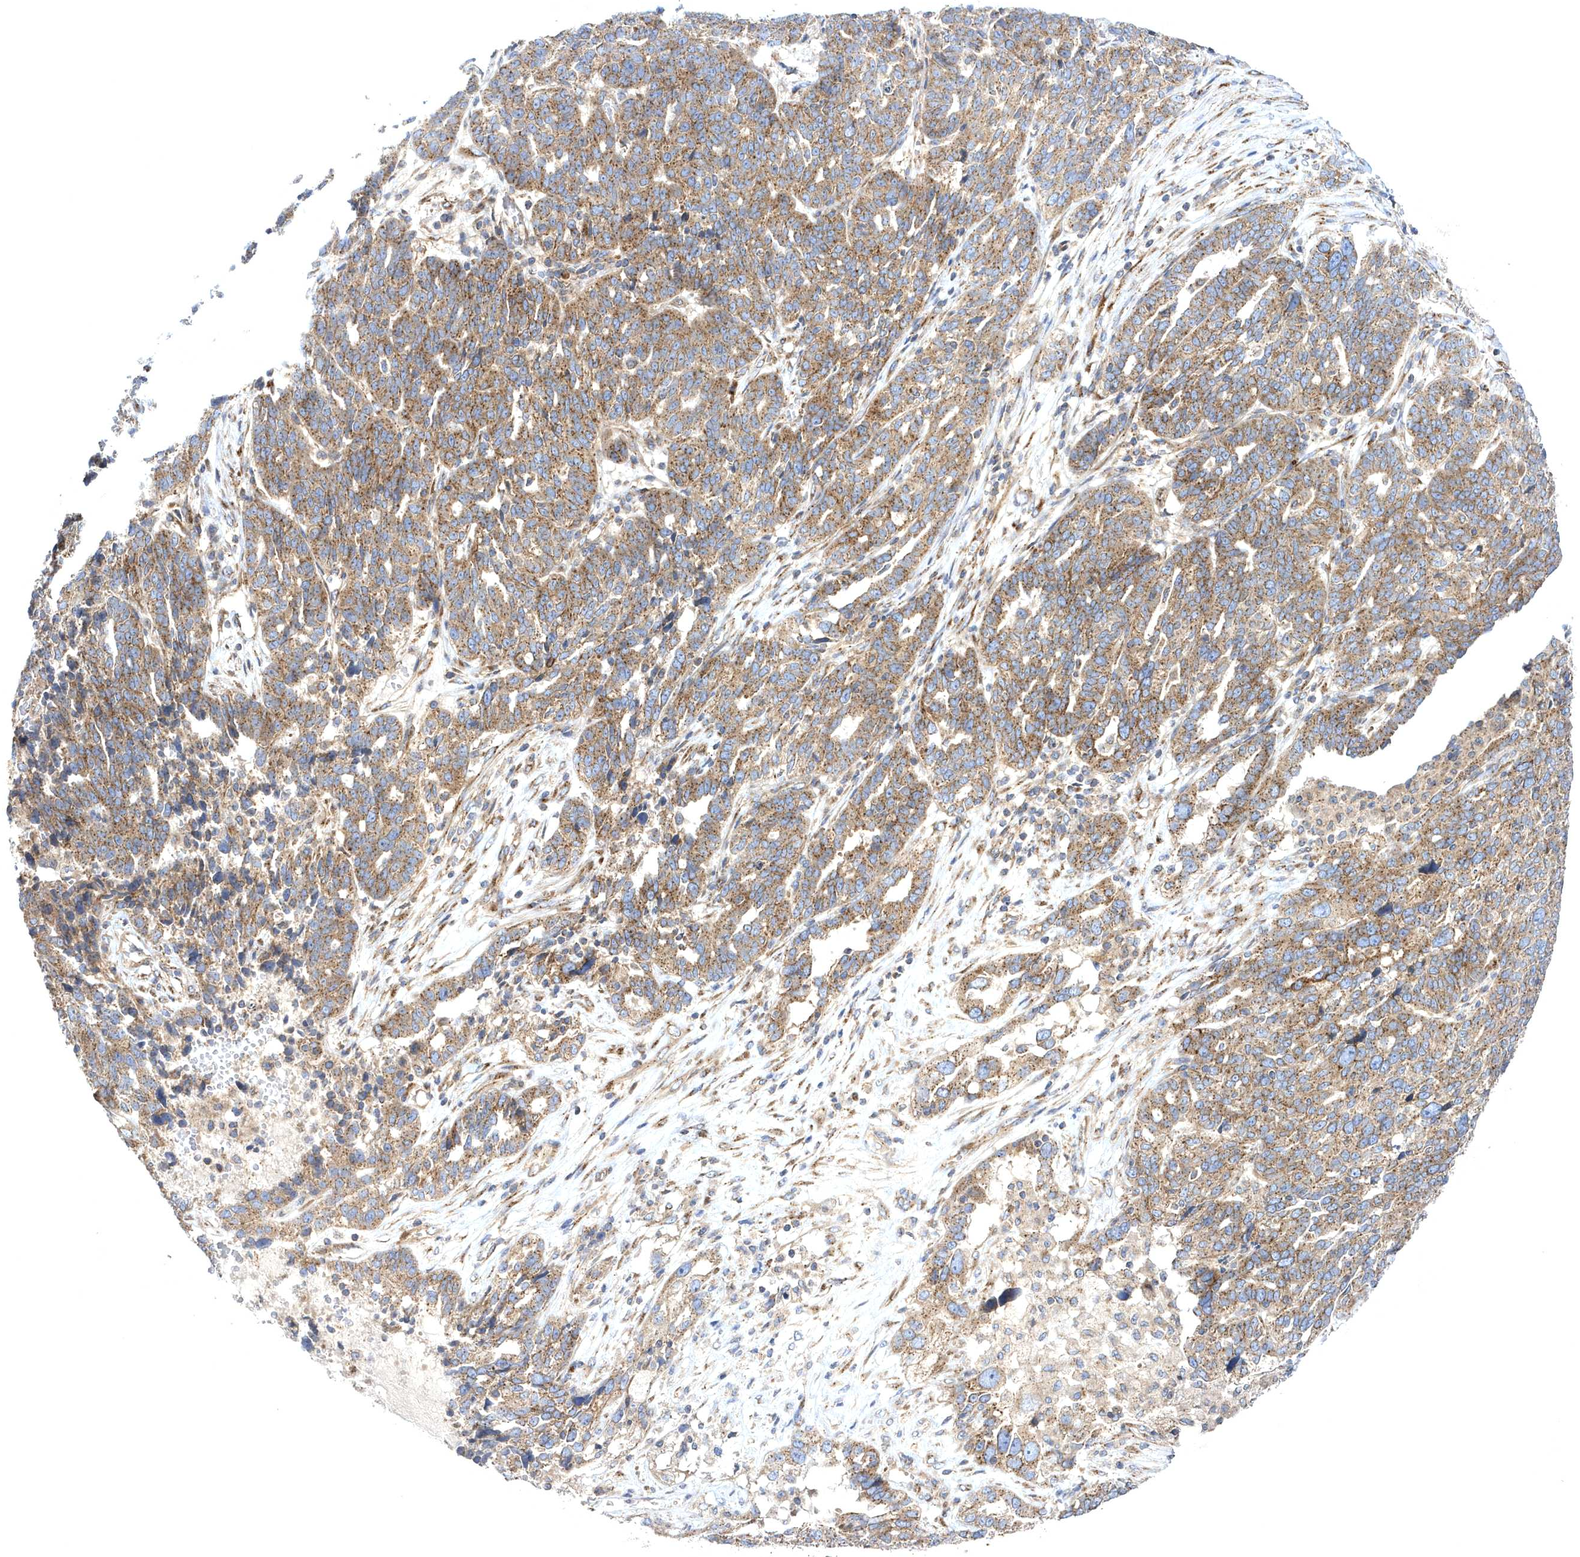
{"staining": {"intensity": "moderate", "quantity": ">75%", "location": "cytoplasmic/membranous"}, "tissue": "ovarian cancer", "cell_type": "Tumor cells", "image_type": "cancer", "snomed": [{"axis": "morphology", "description": "Cystadenocarcinoma, serous, NOS"}, {"axis": "topography", "description": "Ovary"}], "caption": "Protein staining exhibits moderate cytoplasmic/membranous expression in about >75% of tumor cells in ovarian serous cystadenocarcinoma.", "gene": "COPB2", "patient": {"sex": "female", "age": 59}}